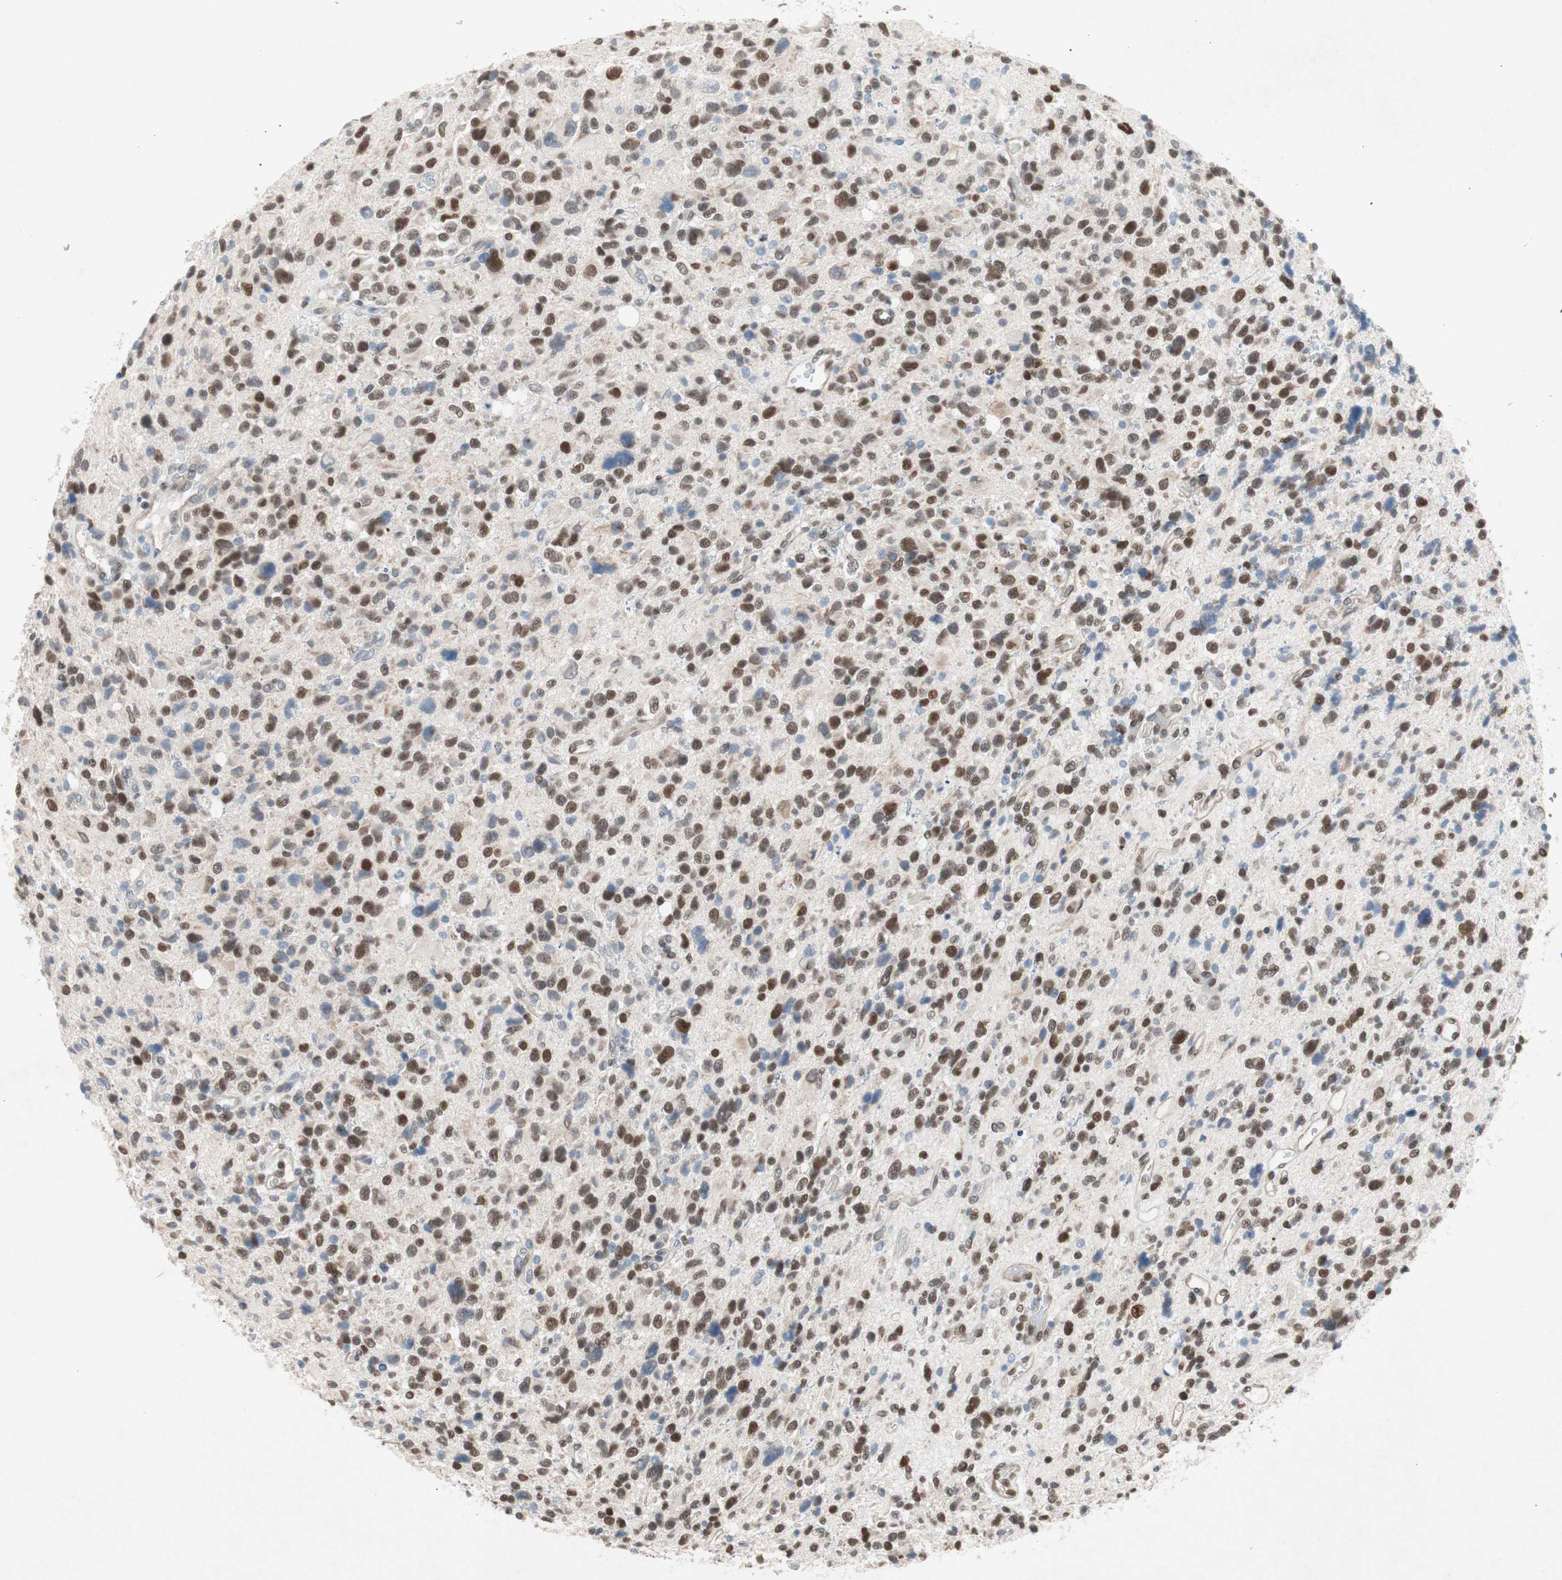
{"staining": {"intensity": "strong", "quantity": ">75%", "location": "nuclear"}, "tissue": "glioma", "cell_type": "Tumor cells", "image_type": "cancer", "snomed": [{"axis": "morphology", "description": "Glioma, malignant, High grade"}, {"axis": "topography", "description": "Brain"}], "caption": "Approximately >75% of tumor cells in malignant glioma (high-grade) demonstrate strong nuclear protein staining as visualized by brown immunohistochemical staining.", "gene": "ARNT2", "patient": {"sex": "male", "age": 48}}